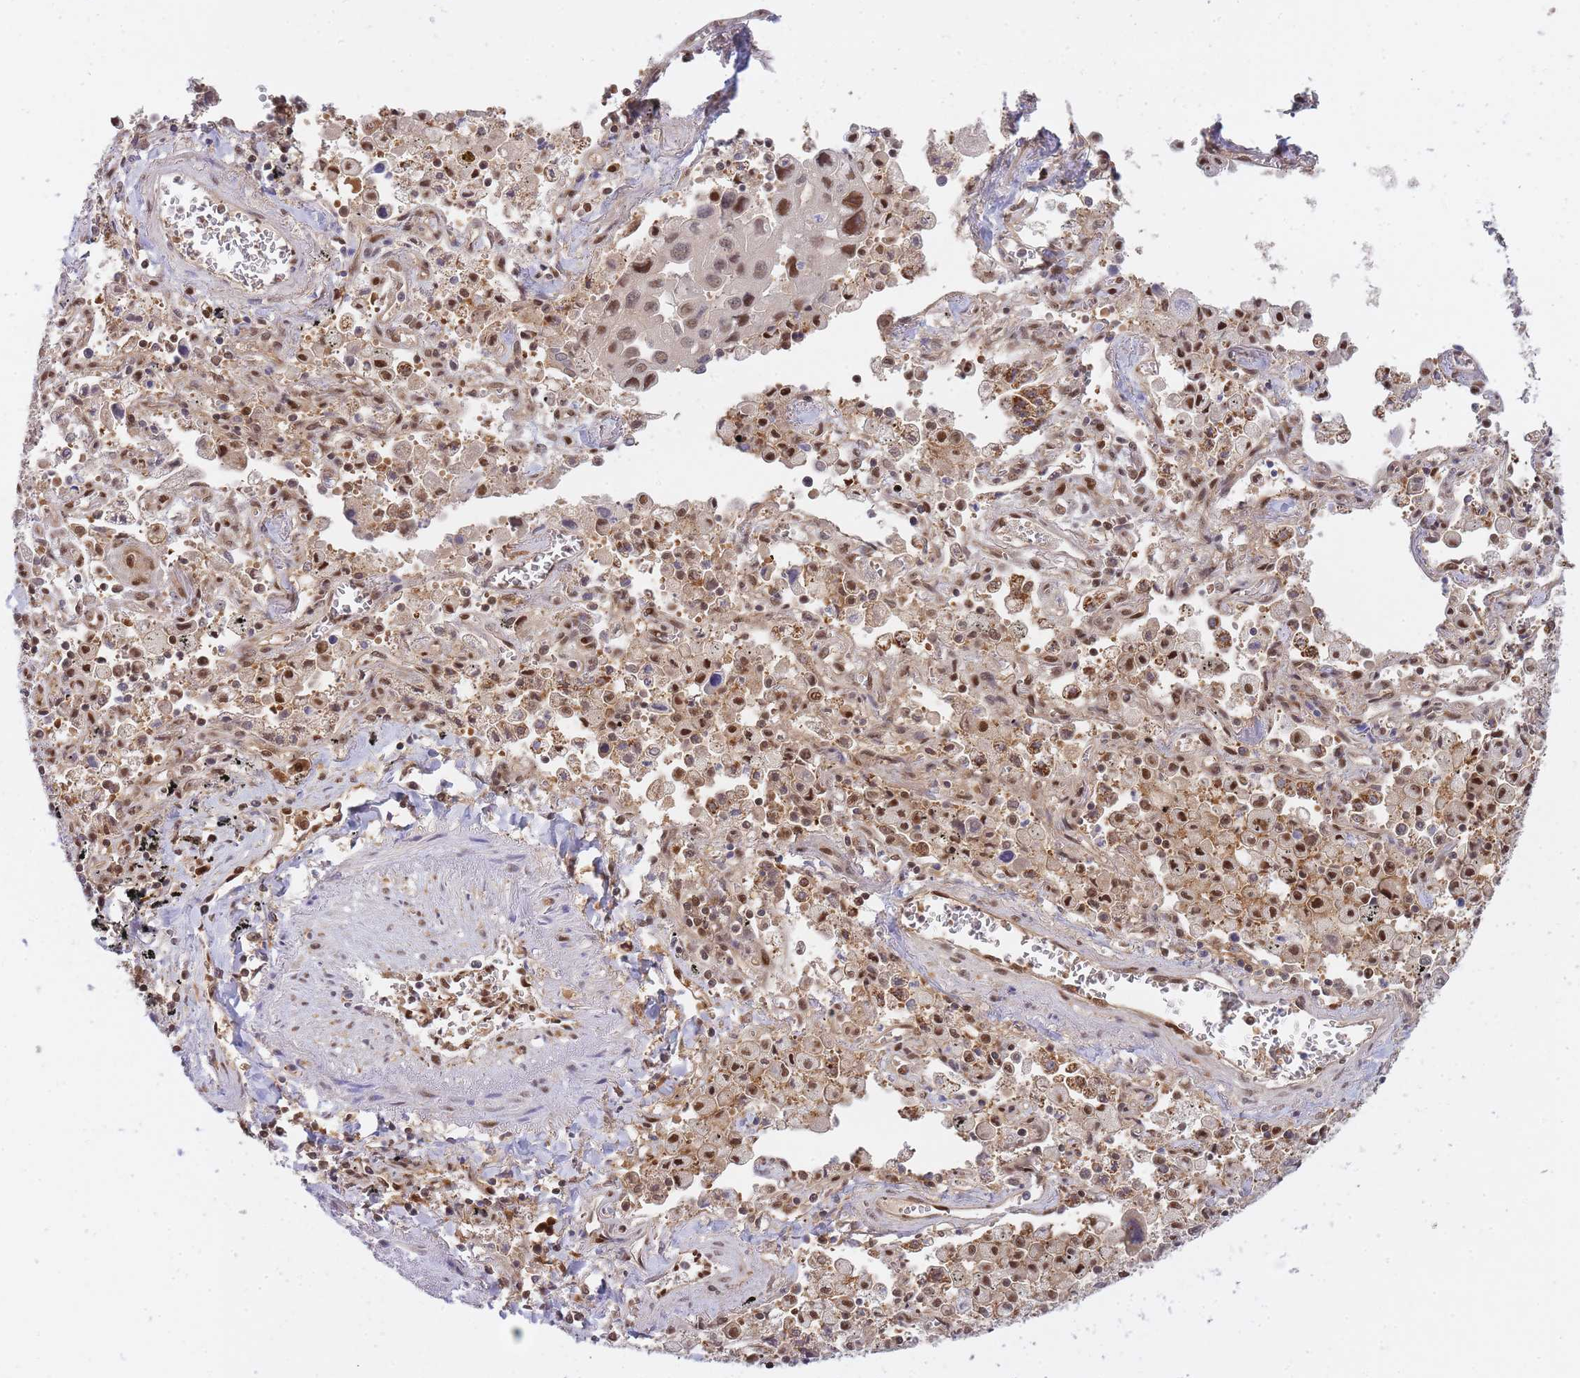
{"staining": {"intensity": "moderate", "quantity": ">75%", "location": "cytoplasmic/membranous,nuclear"}, "tissue": "lung cancer", "cell_type": "Tumor cells", "image_type": "cancer", "snomed": [{"axis": "morphology", "description": "Adenocarcinoma, NOS"}, {"axis": "topography", "description": "Lung"}], "caption": "Tumor cells exhibit moderate cytoplasmic/membranous and nuclear expression in about >75% of cells in lung cancer (adenocarcinoma). (DAB = brown stain, brightfield microscopy at high magnification).", "gene": "NSFL1C", "patient": {"sex": "male", "age": 66}}